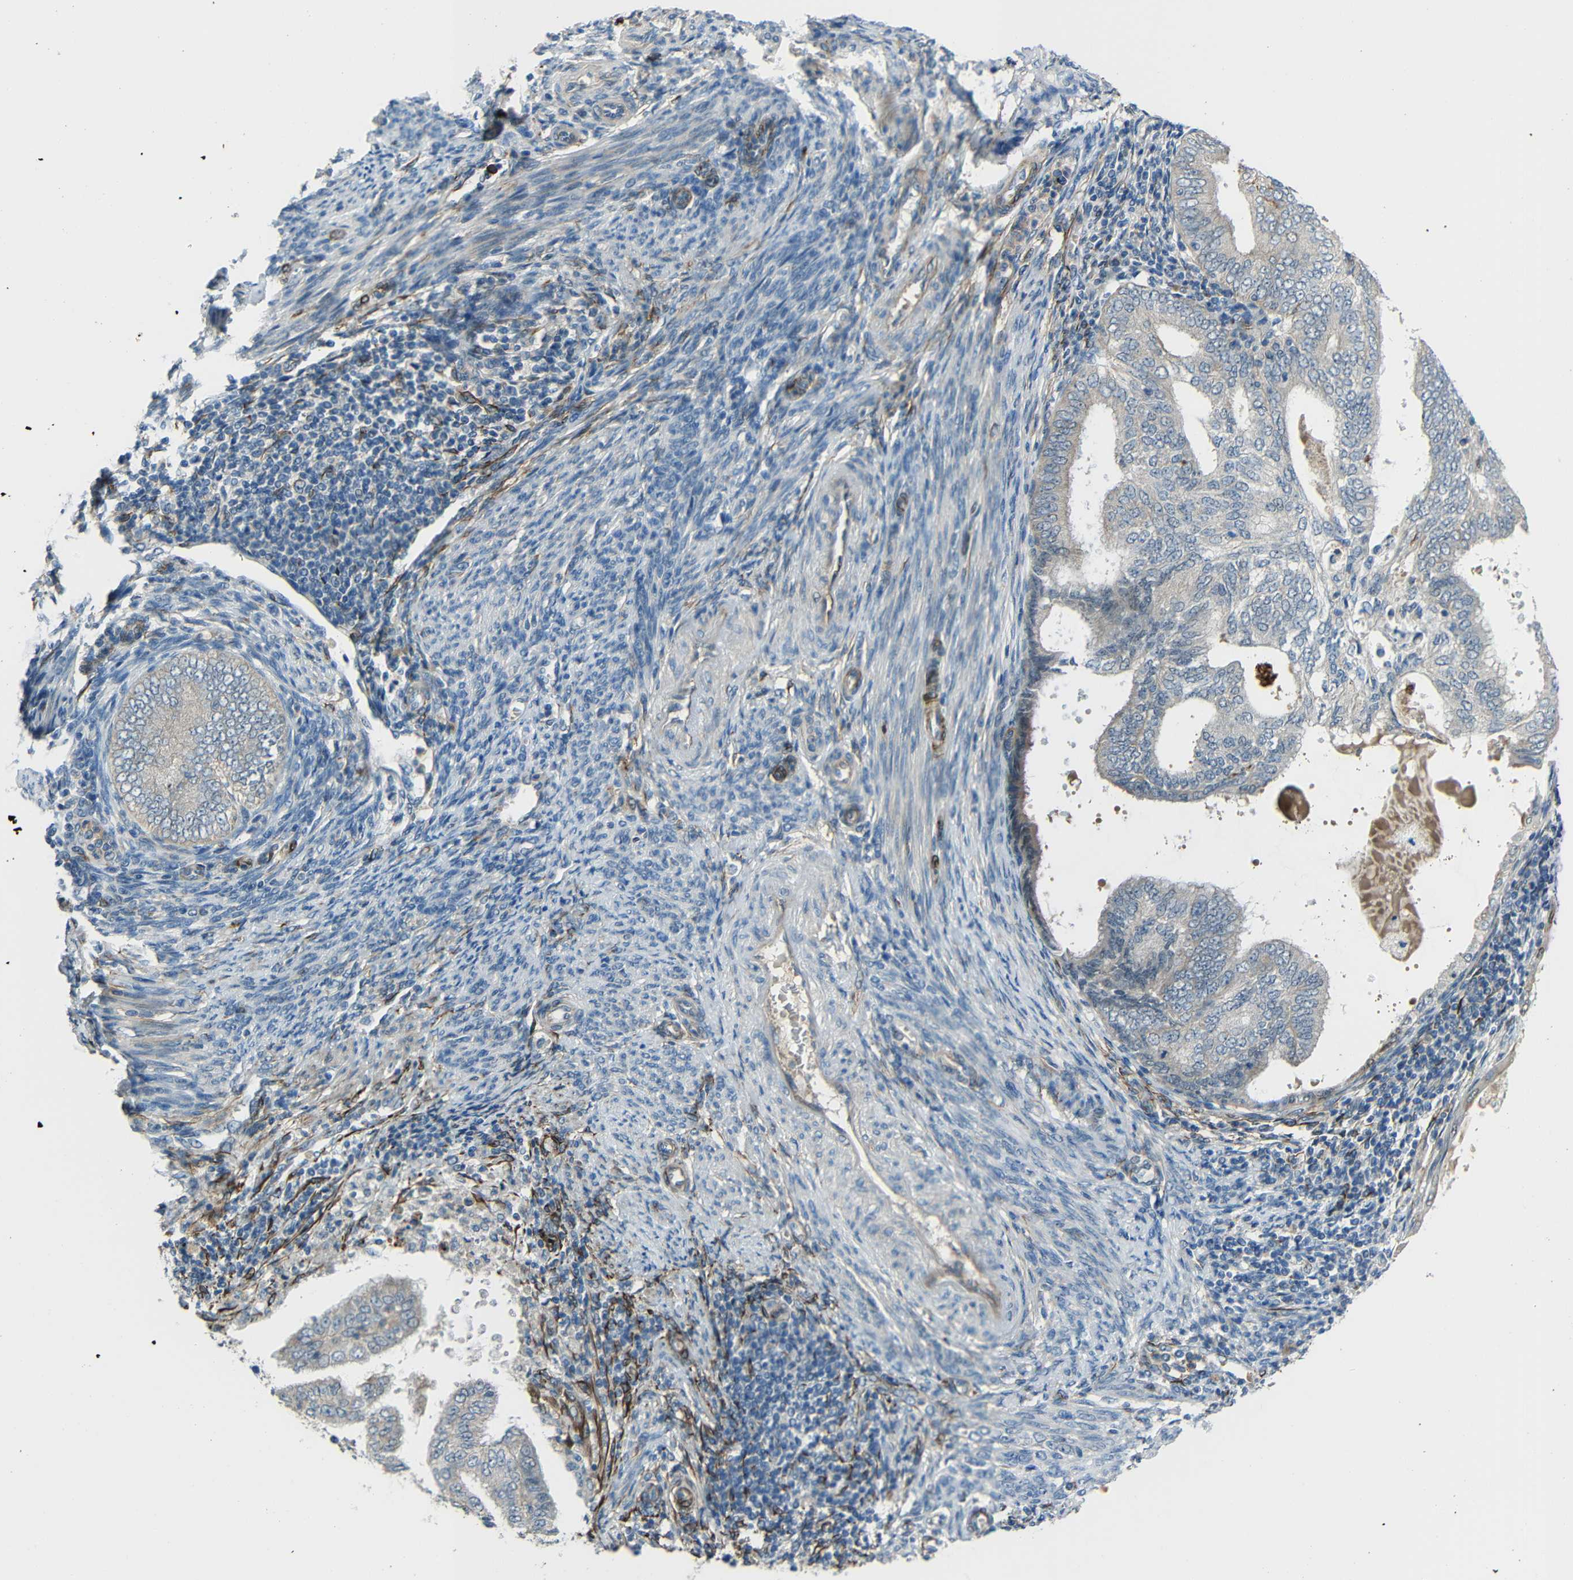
{"staining": {"intensity": "weak", "quantity": ">75%", "location": "cytoplasmic/membranous"}, "tissue": "endometrial cancer", "cell_type": "Tumor cells", "image_type": "cancer", "snomed": [{"axis": "morphology", "description": "Adenocarcinoma, NOS"}, {"axis": "topography", "description": "Endometrium"}], "caption": "Protein staining of endometrial cancer tissue exhibits weak cytoplasmic/membranous expression in about >75% of tumor cells. (DAB IHC with brightfield microscopy, high magnification).", "gene": "DCLK1", "patient": {"sex": "female", "age": 58}}